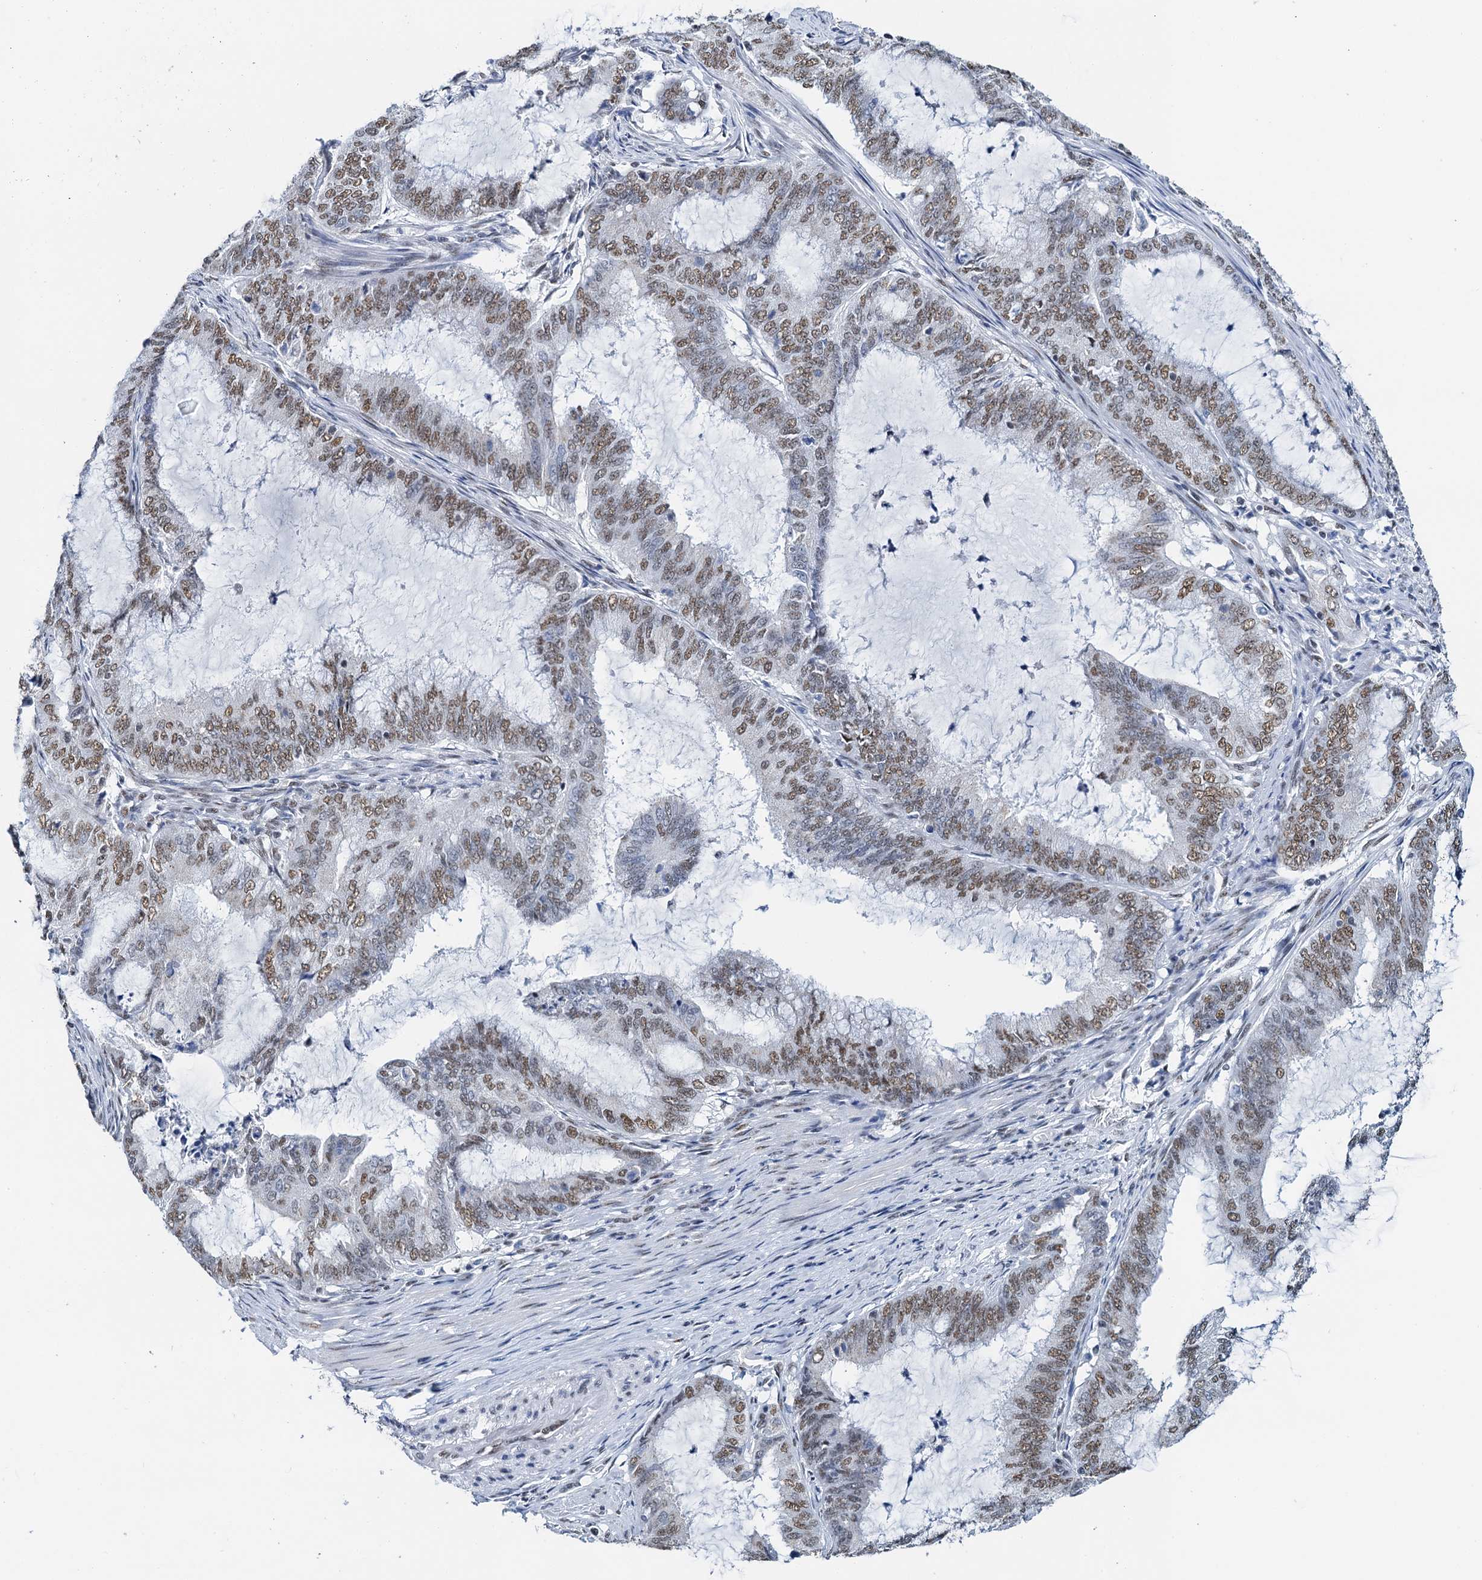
{"staining": {"intensity": "moderate", "quantity": ">75%", "location": "nuclear"}, "tissue": "endometrial cancer", "cell_type": "Tumor cells", "image_type": "cancer", "snomed": [{"axis": "morphology", "description": "Adenocarcinoma, NOS"}, {"axis": "topography", "description": "Endometrium"}], "caption": "IHC image of human endometrial adenocarcinoma stained for a protein (brown), which displays medium levels of moderate nuclear staining in approximately >75% of tumor cells.", "gene": "SLTM", "patient": {"sex": "female", "age": 51}}